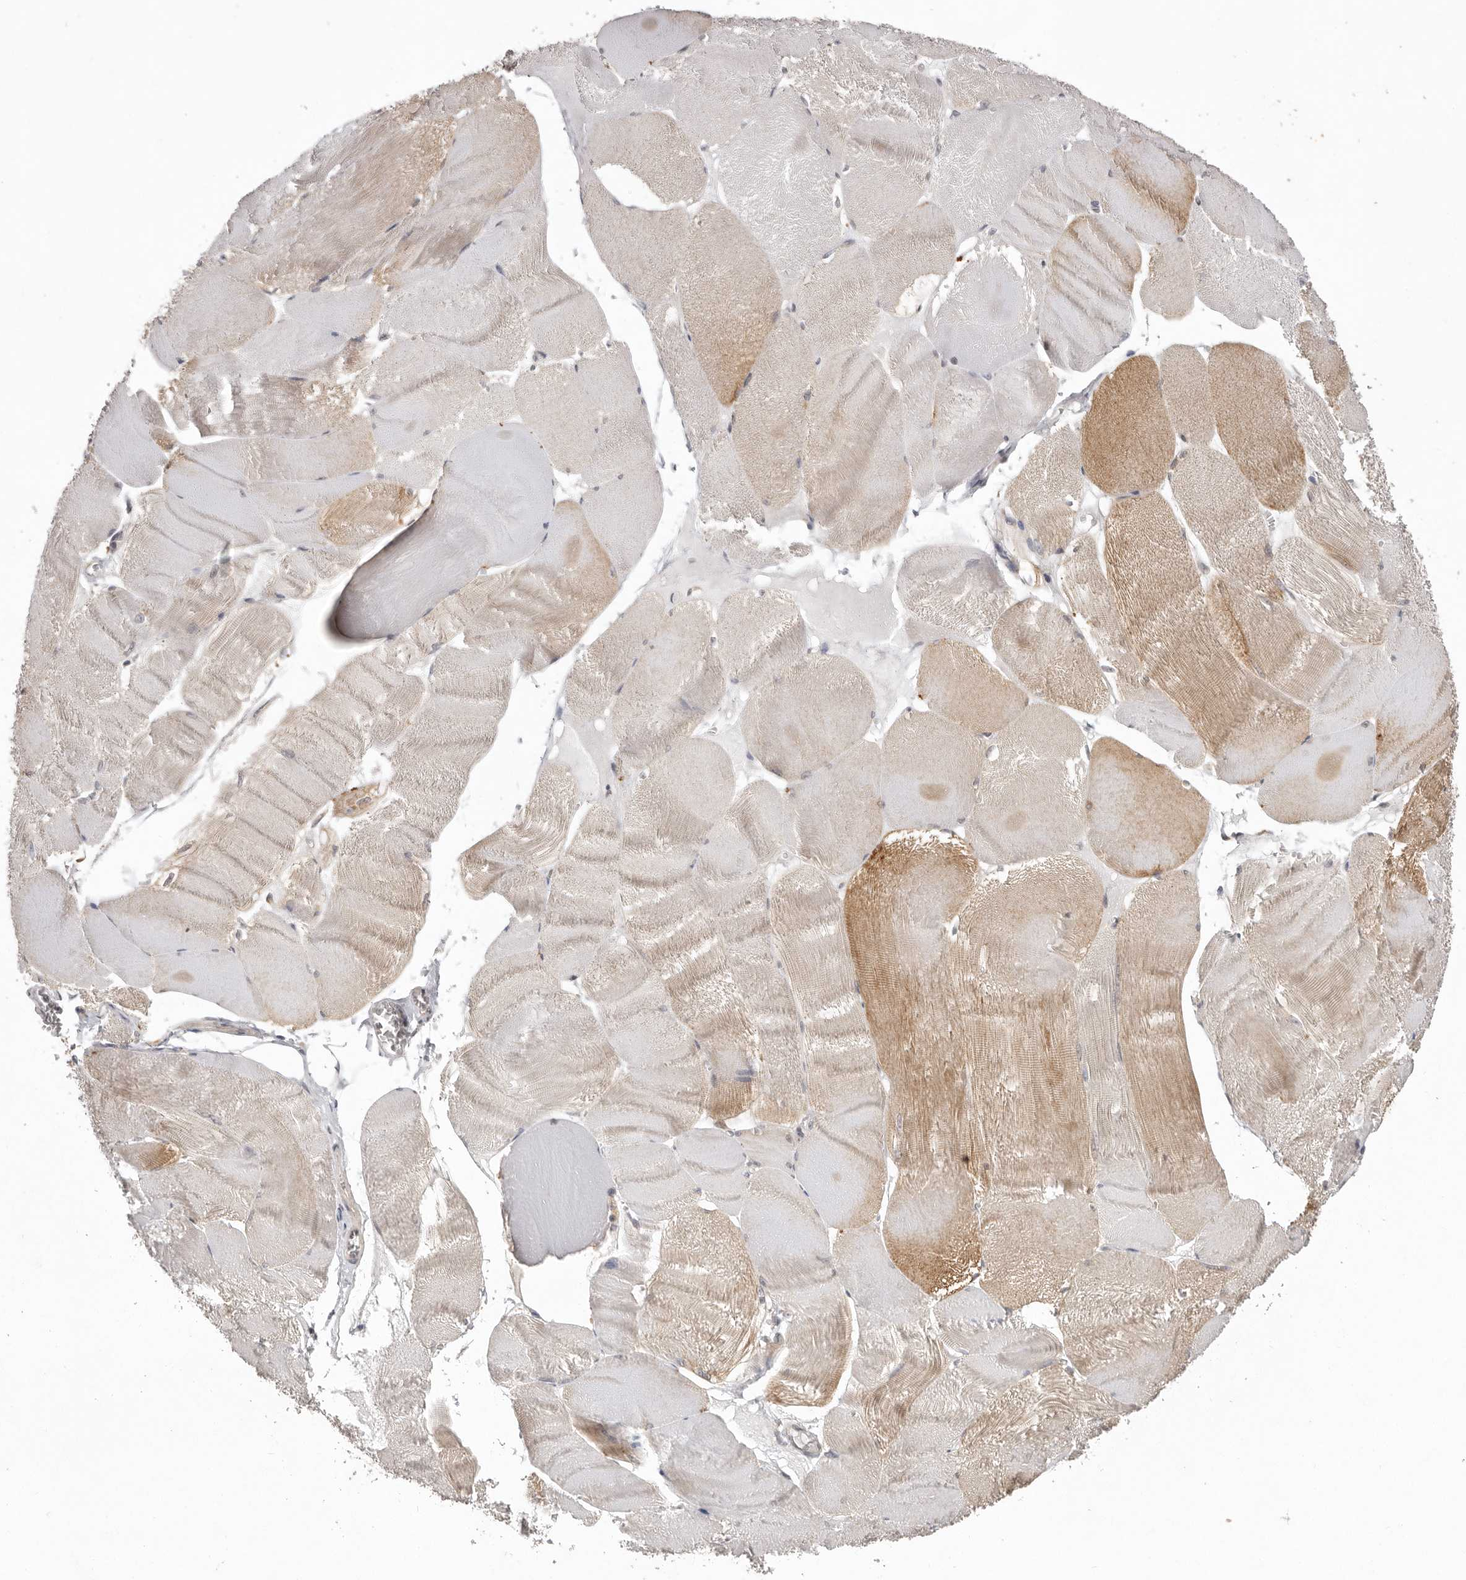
{"staining": {"intensity": "moderate", "quantity": "25%-75%", "location": "cytoplasmic/membranous"}, "tissue": "skeletal muscle", "cell_type": "Myocytes", "image_type": "normal", "snomed": [{"axis": "morphology", "description": "Normal tissue, NOS"}, {"axis": "morphology", "description": "Basal cell carcinoma"}, {"axis": "topography", "description": "Skeletal muscle"}], "caption": "A histopathology image of human skeletal muscle stained for a protein reveals moderate cytoplasmic/membranous brown staining in myocytes.", "gene": "NSUN4", "patient": {"sex": "female", "age": 64}}